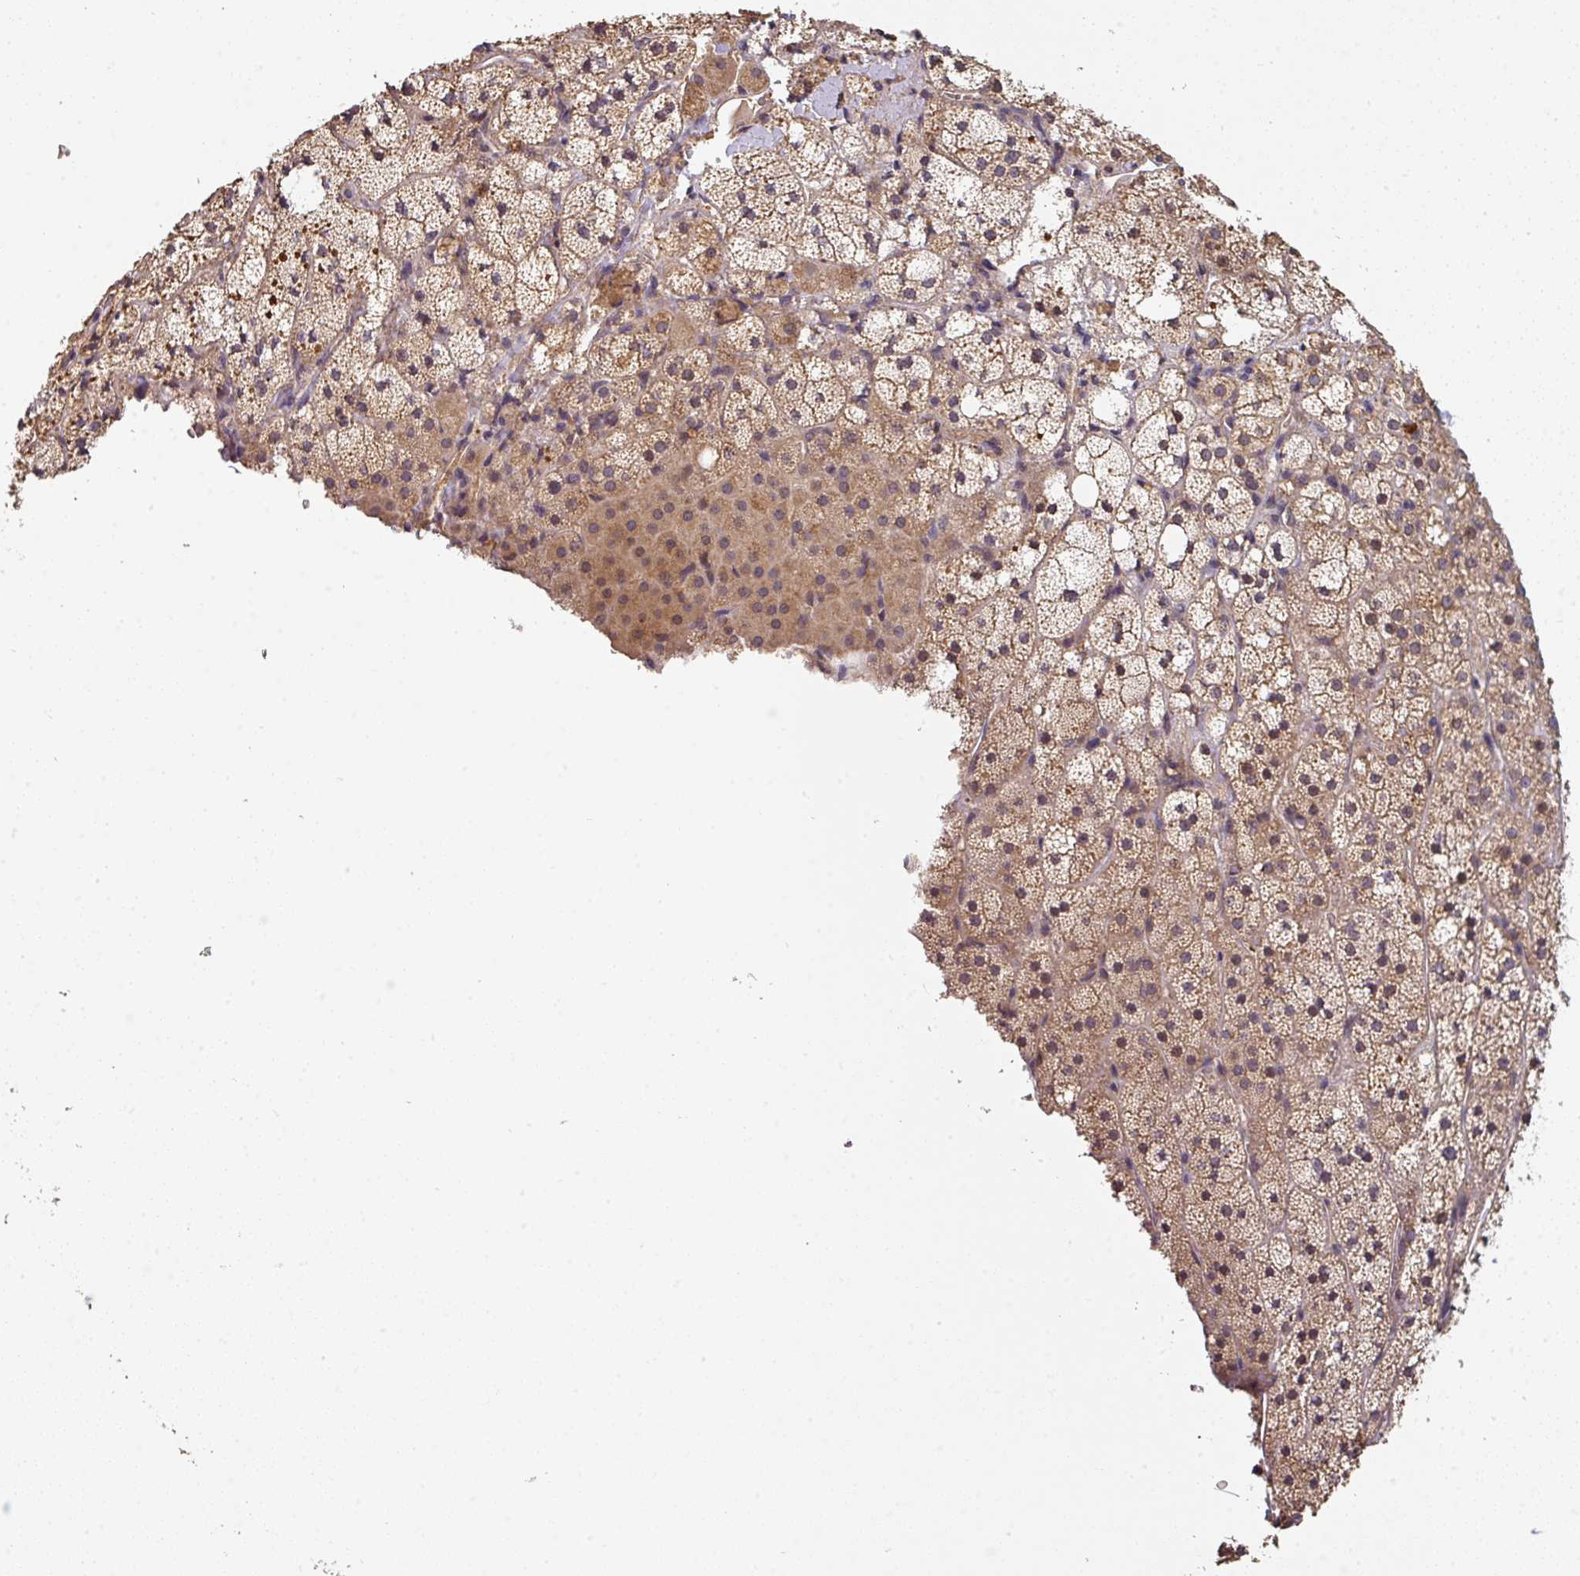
{"staining": {"intensity": "moderate", "quantity": ">75%", "location": "cytoplasmic/membranous"}, "tissue": "adrenal gland", "cell_type": "Glandular cells", "image_type": "normal", "snomed": [{"axis": "morphology", "description": "Normal tissue, NOS"}, {"axis": "topography", "description": "Adrenal gland"}], "caption": "Protein analysis of normal adrenal gland reveals moderate cytoplasmic/membranous staining in about >75% of glandular cells.", "gene": "ACVR2B", "patient": {"sex": "male", "age": 53}}